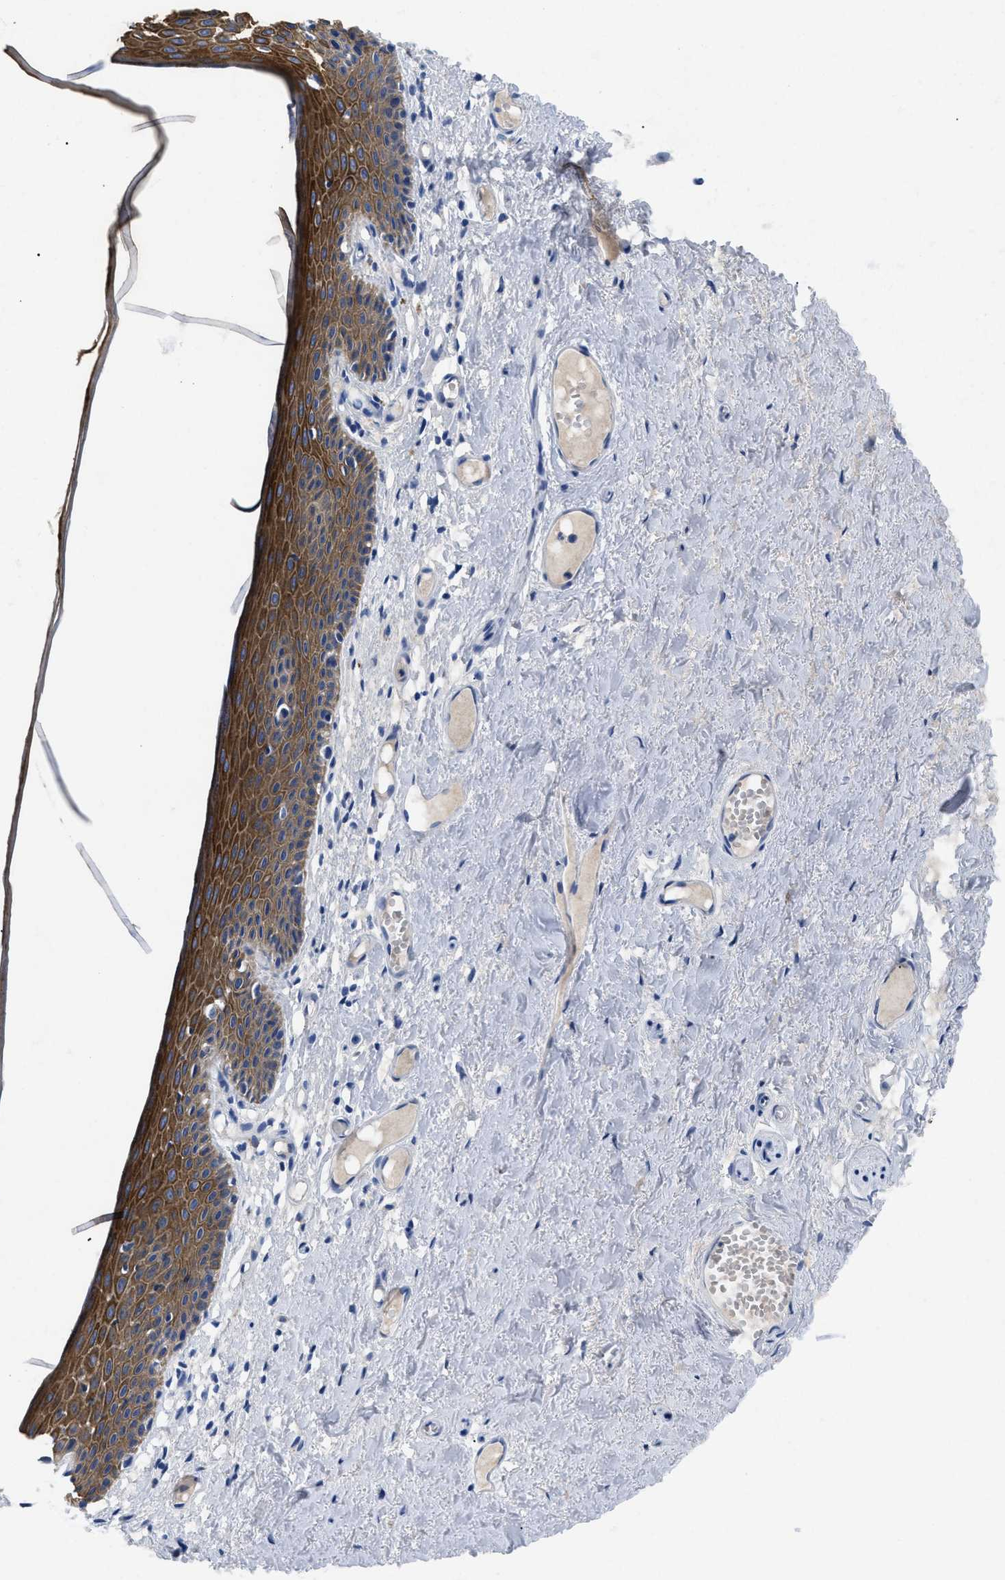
{"staining": {"intensity": "strong", "quantity": ">75%", "location": "cytoplasmic/membranous"}, "tissue": "skin", "cell_type": "Epidermal cells", "image_type": "normal", "snomed": [{"axis": "morphology", "description": "Normal tissue, NOS"}, {"axis": "topography", "description": "Adipose tissue"}, {"axis": "topography", "description": "Vascular tissue"}, {"axis": "topography", "description": "Anal"}, {"axis": "topography", "description": "Peripheral nerve tissue"}], "caption": "Human skin stained for a protein (brown) displays strong cytoplasmic/membranous positive staining in about >75% of epidermal cells.", "gene": "TMEM68", "patient": {"sex": "female", "age": 54}}